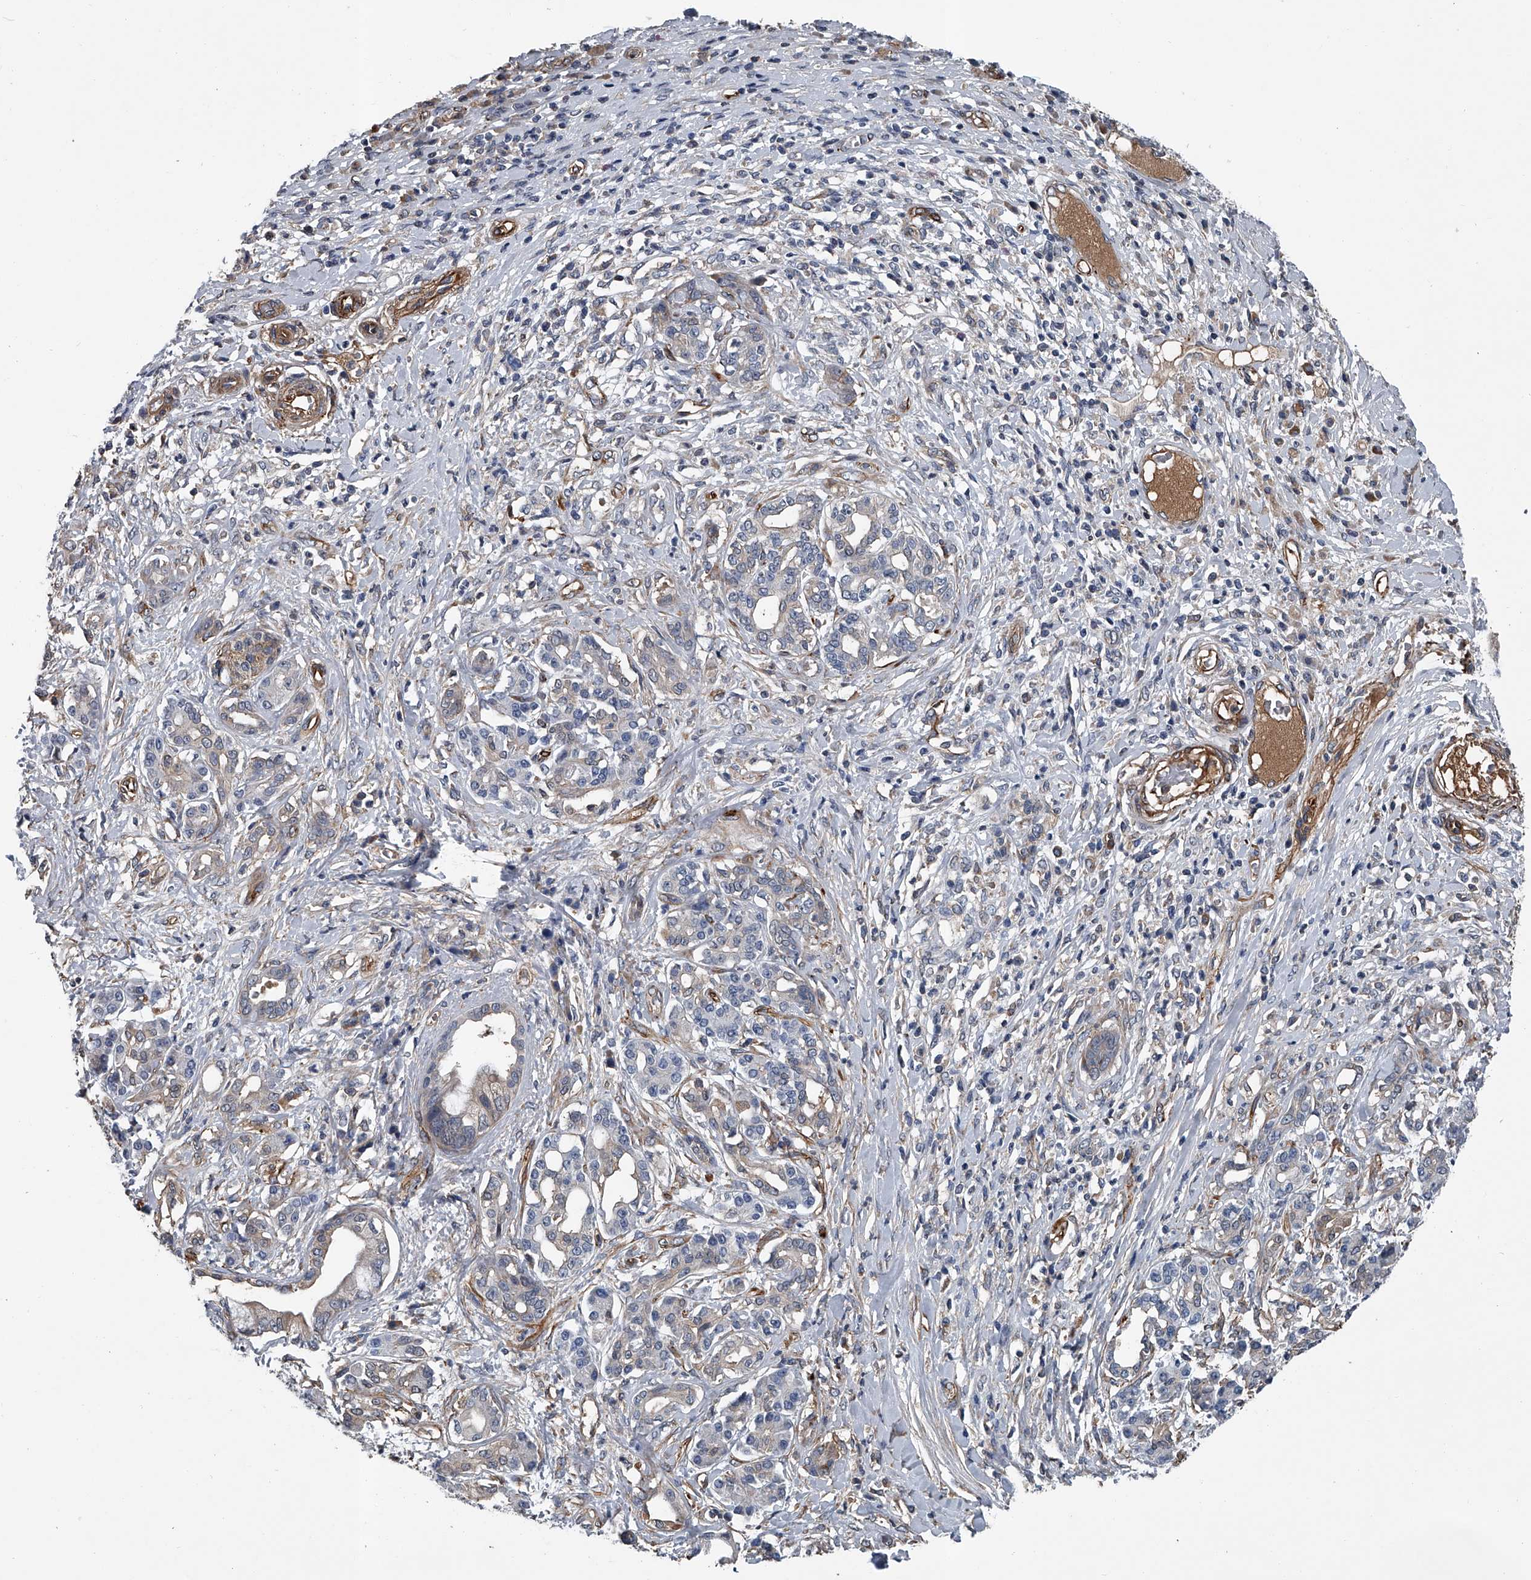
{"staining": {"intensity": "weak", "quantity": "<25%", "location": "cytoplasmic/membranous"}, "tissue": "pancreatic cancer", "cell_type": "Tumor cells", "image_type": "cancer", "snomed": [{"axis": "morphology", "description": "Adenocarcinoma, NOS"}, {"axis": "topography", "description": "Pancreas"}], "caption": "This histopathology image is of pancreatic cancer stained with immunohistochemistry to label a protein in brown with the nuclei are counter-stained blue. There is no expression in tumor cells.", "gene": "LDLRAD2", "patient": {"sex": "female", "age": 56}}